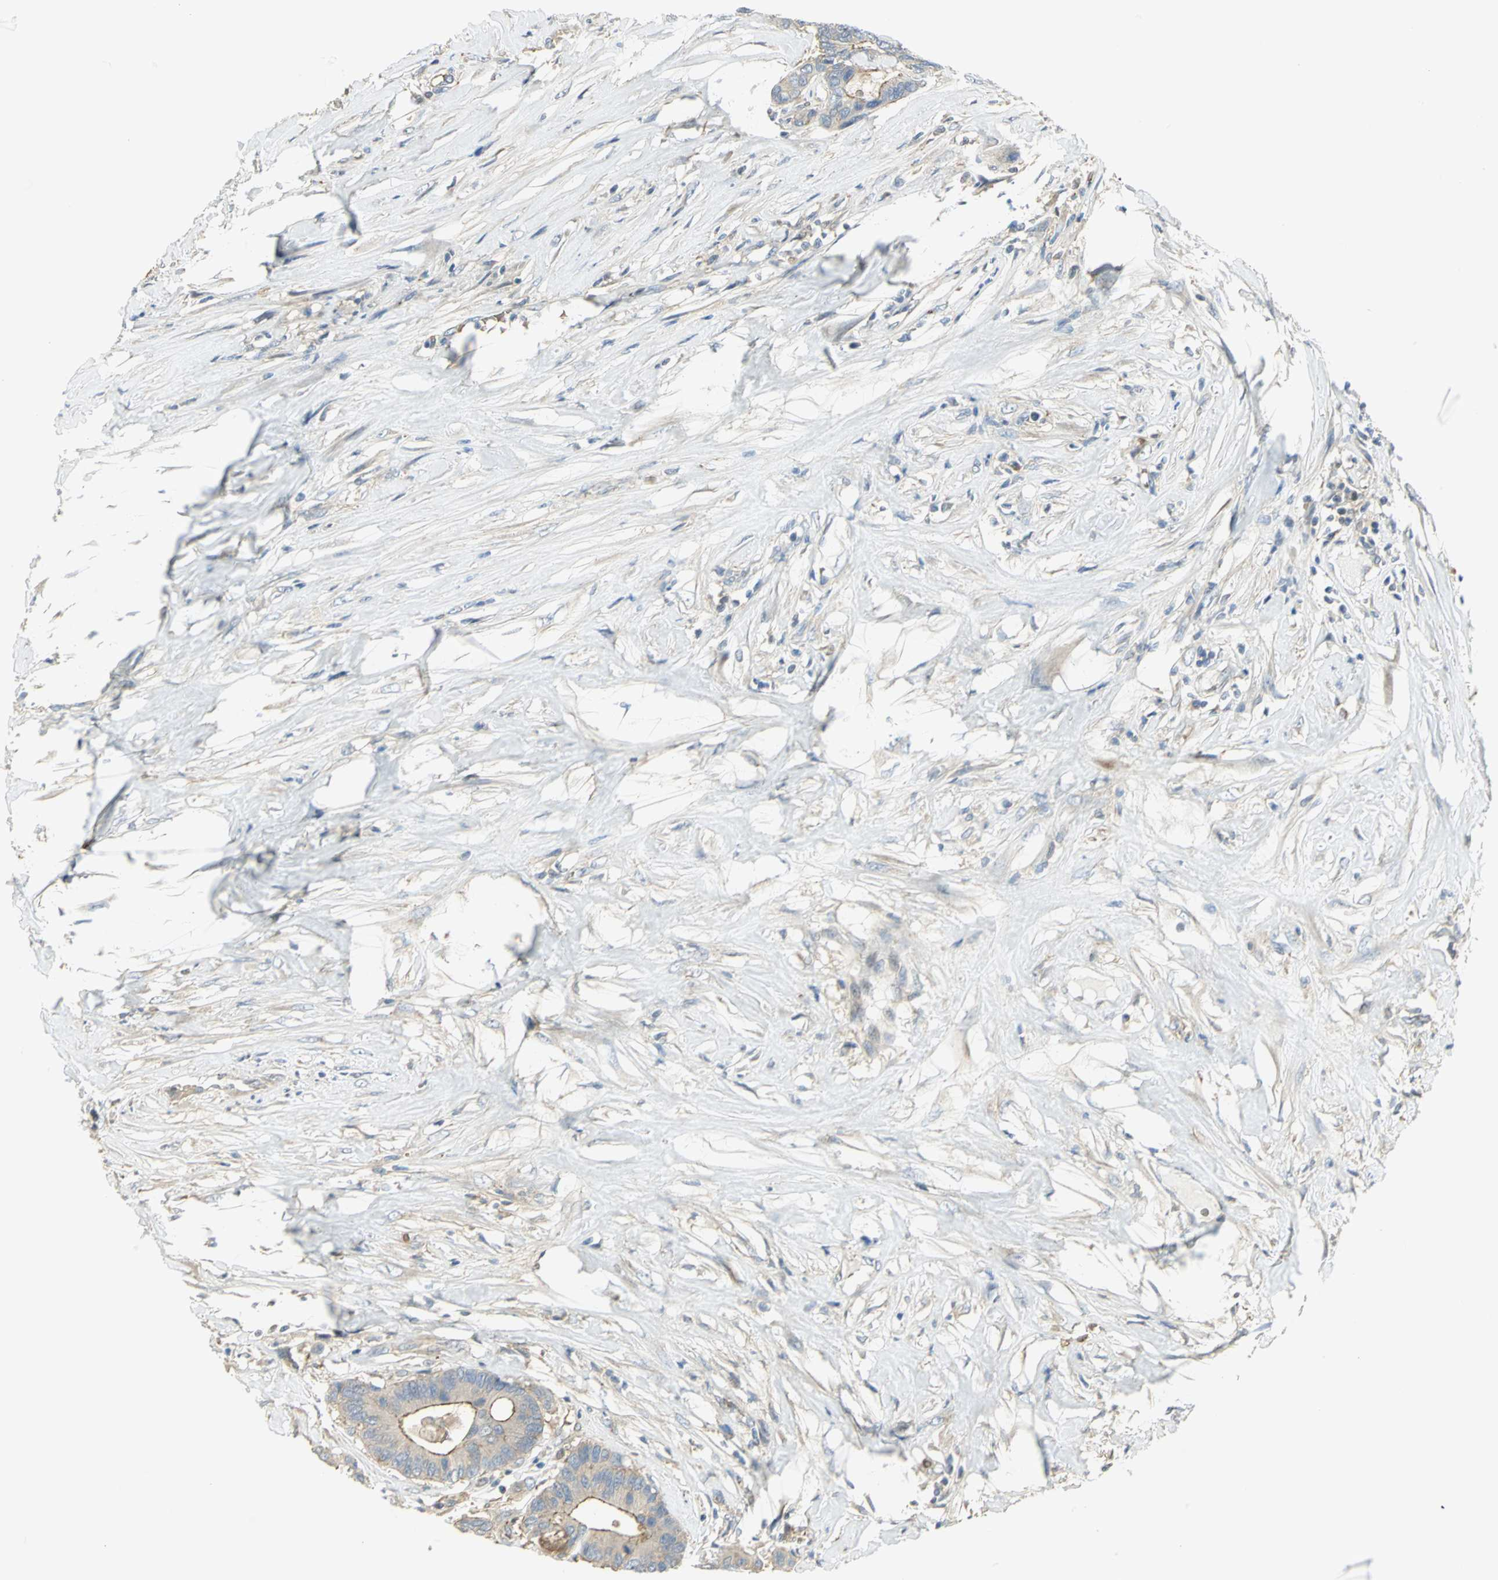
{"staining": {"intensity": "moderate", "quantity": ">75%", "location": "cytoplasmic/membranous"}, "tissue": "colorectal cancer", "cell_type": "Tumor cells", "image_type": "cancer", "snomed": [{"axis": "morphology", "description": "Adenocarcinoma, NOS"}, {"axis": "topography", "description": "Rectum"}], "caption": "Immunohistochemical staining of human colorectal cancer displays medium levels of moderate cytoplasmic/membranous positivity in approximately >75% of tumor cells.", "gene": "ANK1", "patient": {"sex": "male", "age": 55}}